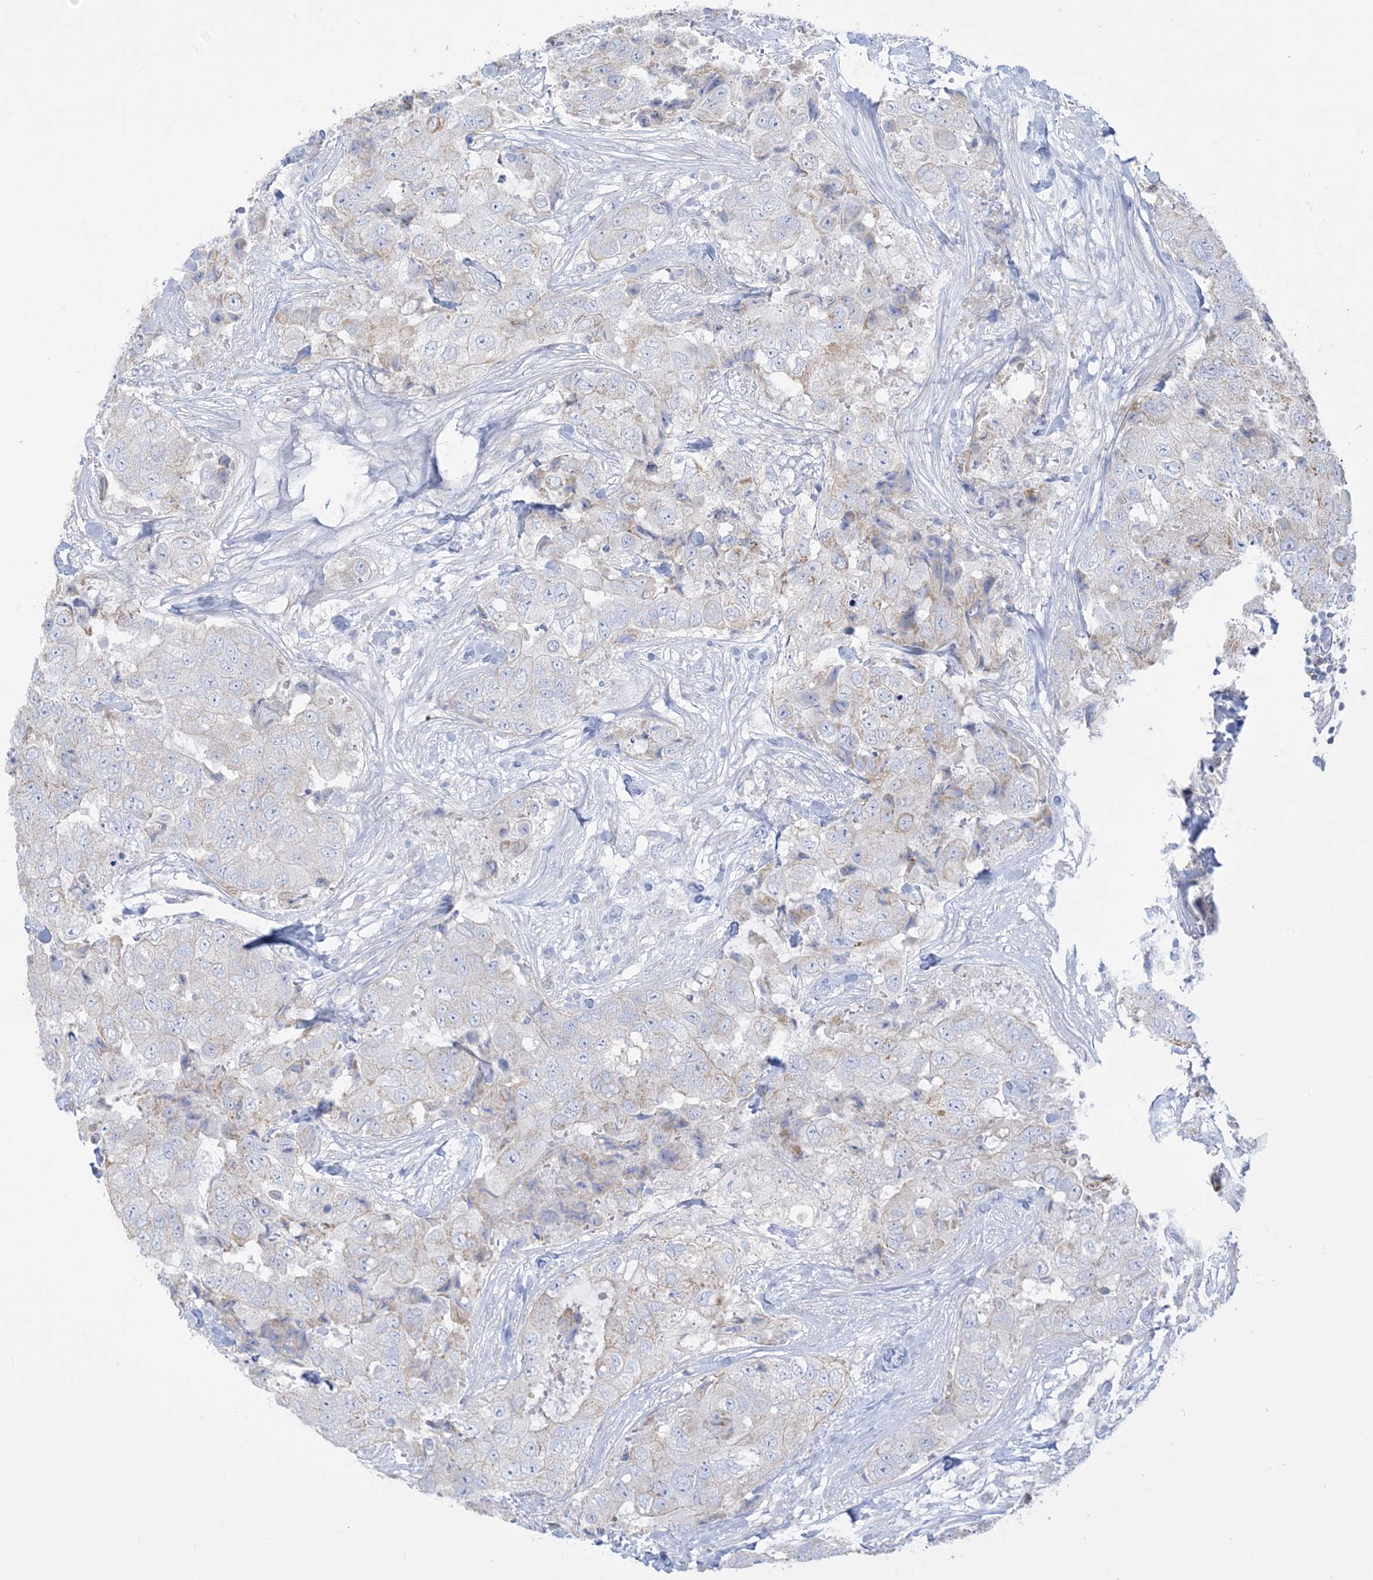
{"staining": {"intensity": "negative", "quantity": "none", "location": "none"}, "tissue": "breast cancer", "cell_type": "Tumor cells", "image_type": "cancer", "snomed": [{"axis": "morphology", "description": "Duct carcinoma"}, {"axis": "topography", "description": "Breast"}], "caption": "Micrograph shows no significant protein expression in tumor cells of breast cancer (intraductal carcinoma).", "gene": "SLC26A3", "patient": {"sex": "female", "age": 62}}